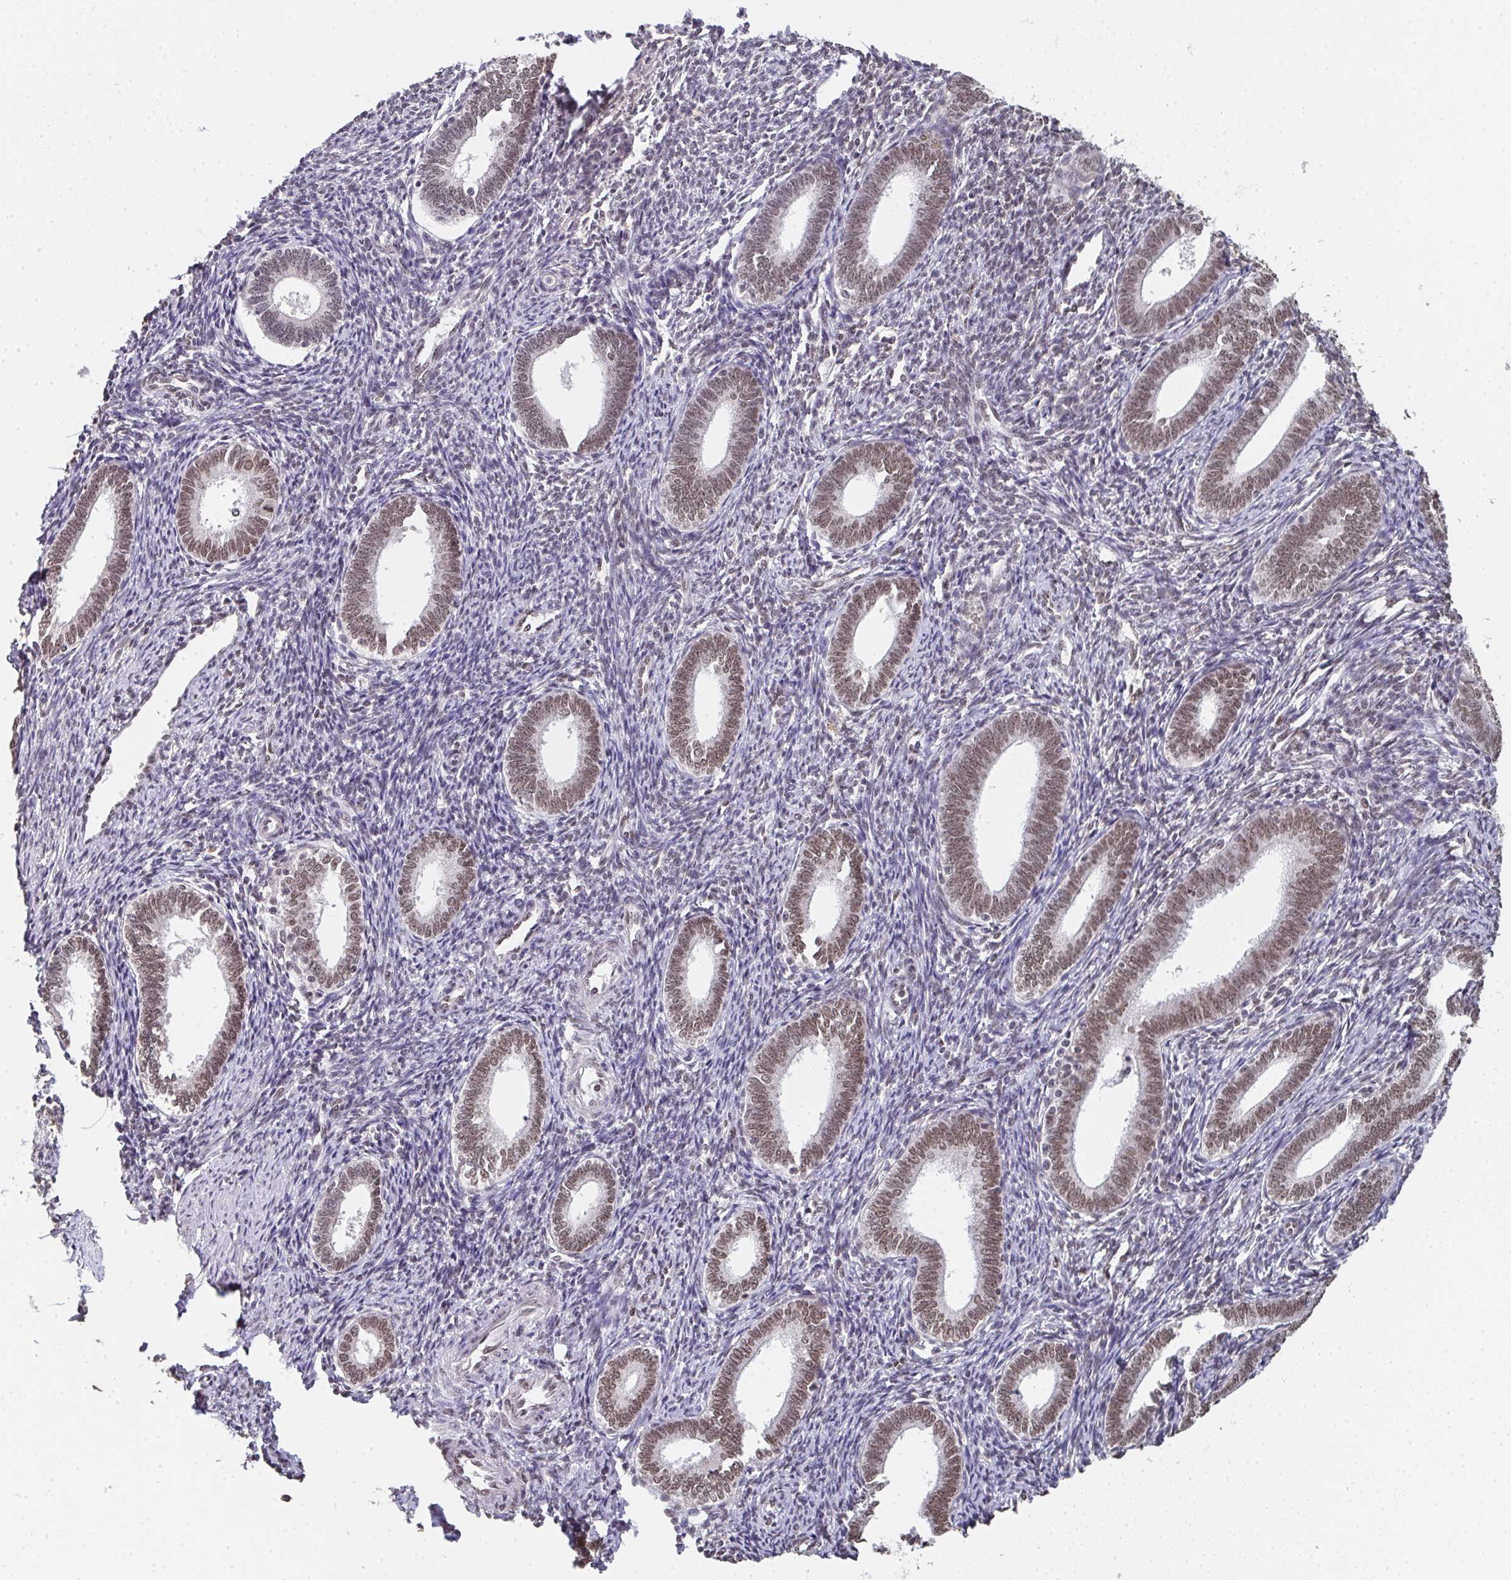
{"staining": {"intensity": "weak", "quantity": "25%-75%", "location": "nuclear"}, "tissue": "endometrium", "cell_type": "Cells in endometrial stroma", "image_type": "normal", "snomed": [{"axis": "morphology", "description": "Normal tissue, NOS"}, {"axis": "topography", "description": "Endometrium"}], "caption": "A photomicrograph of human endometrium stained for a protein displays weak nuclear brown staining in cells in endometrial stroma.", "gene": "DKC1", "patient": {"sex": "female", "age": 41}}